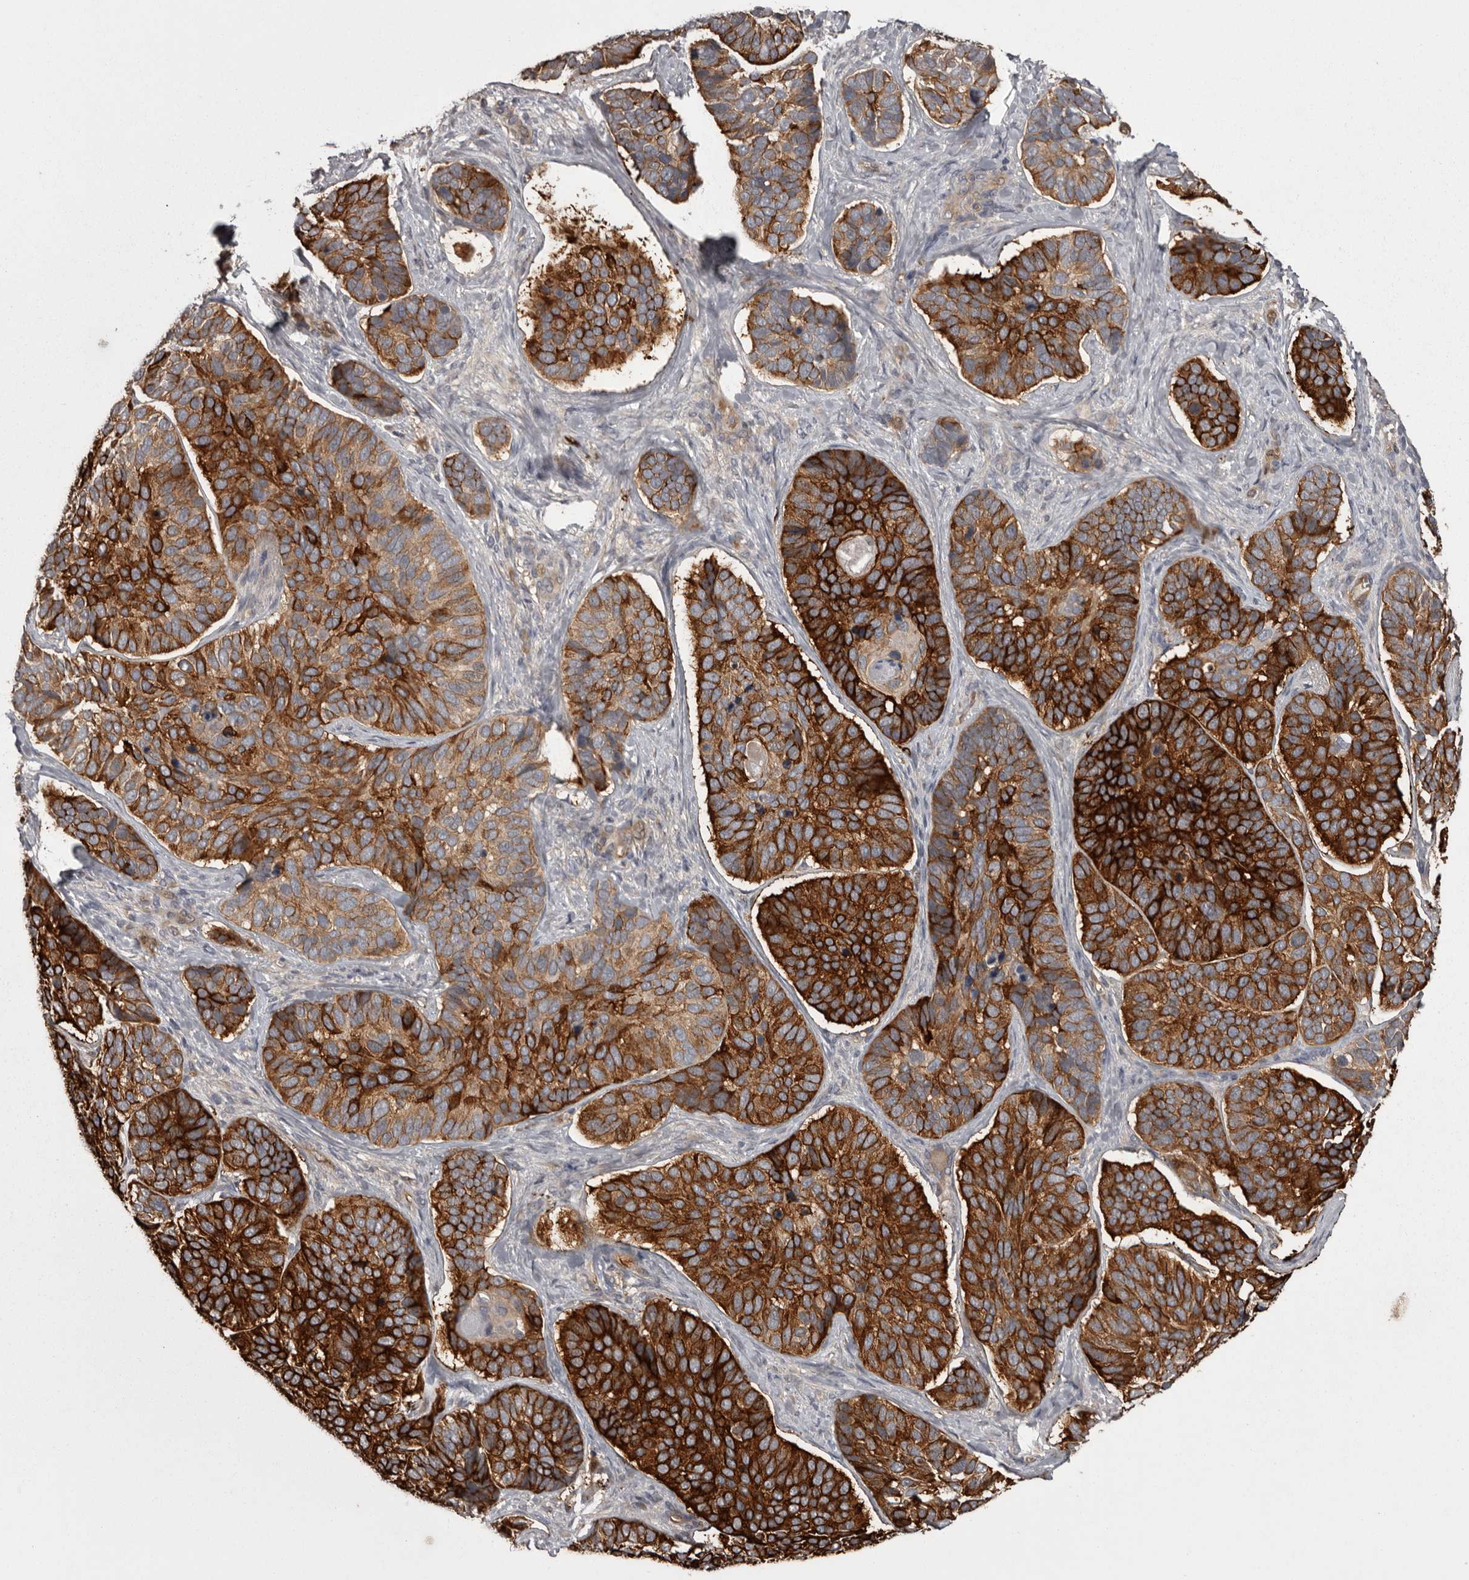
{"staining": {"intensity": "strong", "quantity": ">75%", "location": "cytoplasmic/membranous"}, "tissue": "skin cancer", "cell_type": "Tumor cells", "image_type": "cancer", "snomed": [{"axis": "morphology", "description": "Basal cell carcinoma"}, {"axis": "topography", "description": "Skin"}], "caption": "Immunohistochemical staining of human basal cell carcinoma (skin) shows strong cytoplasmic/membranous protein expression in approximately >75% of tumor cells. (Stains: DAB in brown, nuclei in blue, Microscopy: brightfield microscopy at high magnification).", "gene": "DARS1", "patient": {"sex": "male", "age": 62}}